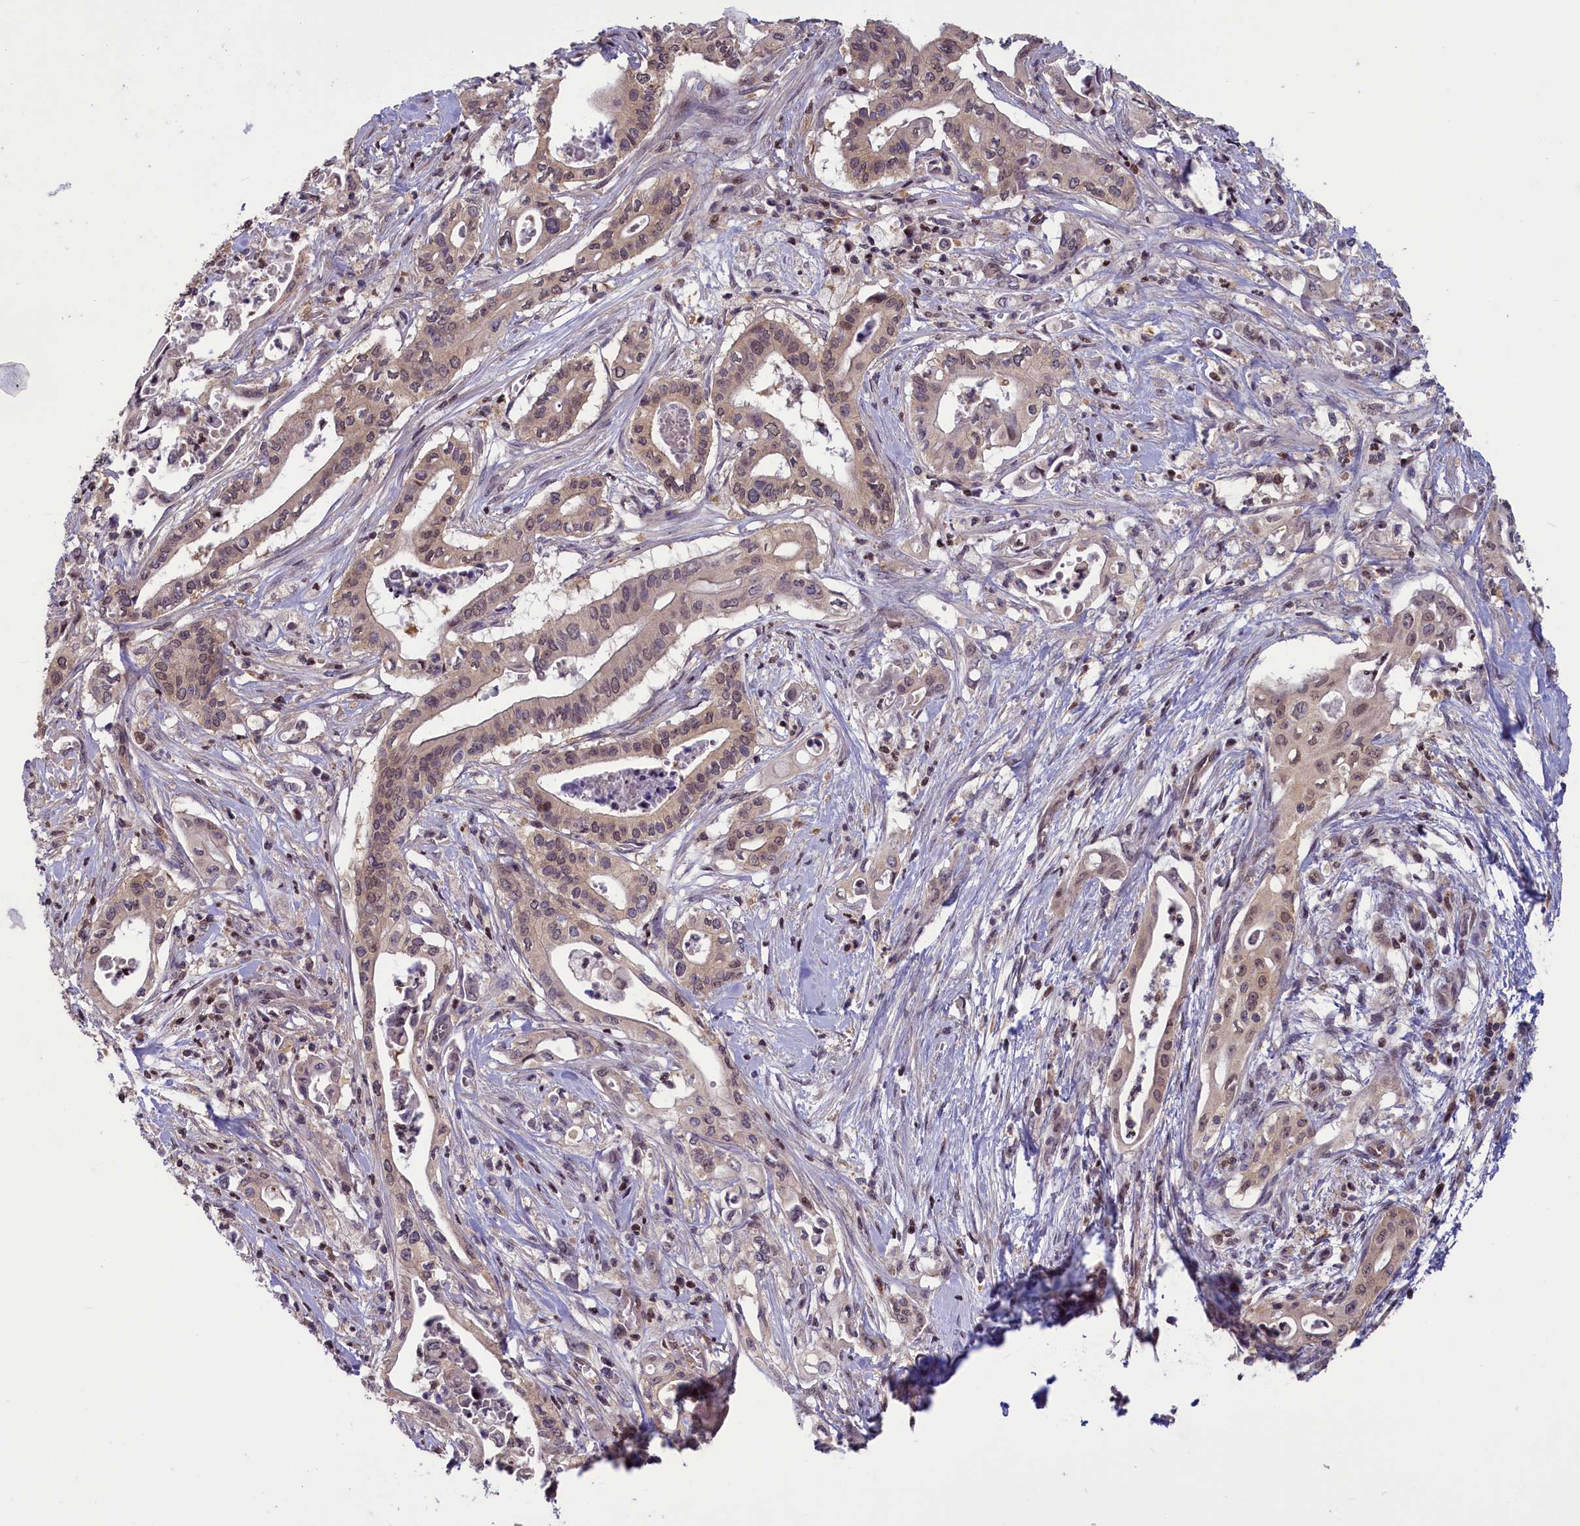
{"staining": {"intensity": "weak", "quantity": "25%-75%", "location": "cytoplasmic/membranous,nuclear"}, "tissue": "pancreatic cancer", "cell_type": "Tumor cells", "image_type": "cancer", "snomed": [{"axis": "morphology", "description": "Adenocarcinoma, NOS"}, {"axis": "topography", "description": "Pancreas"}], "caption": "Protein expression analysis of human pancreatic adenocarcinoma reveals weak cytoplasmic/membranous and nuclear expression in about 25%-75% of tumor cells. Nuclei are stained in blue.", "gene": "NUBP1", "patient": {"sex": "female", "age": 77}}